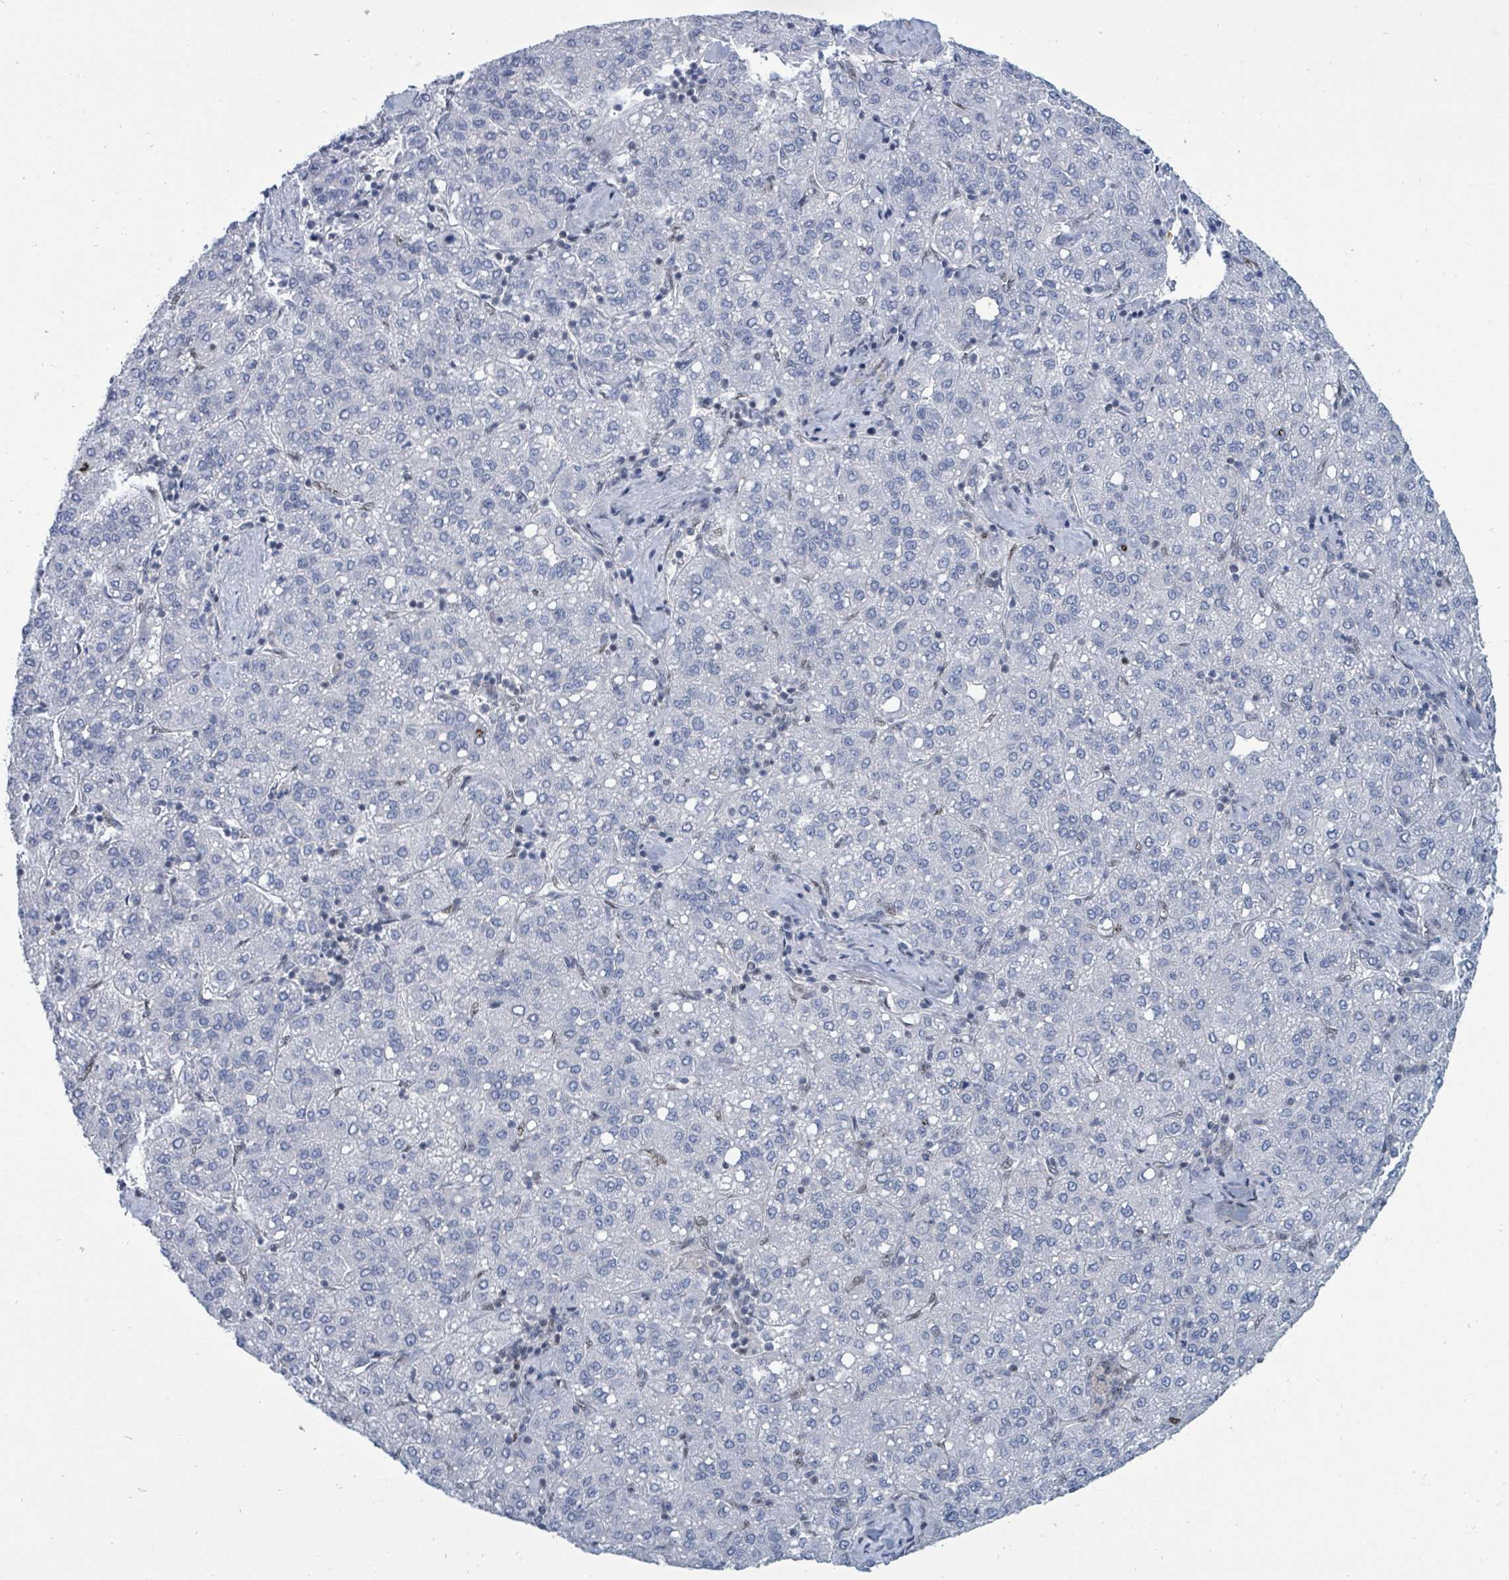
{"staining": {"intensity": "negative", "quantity": "none", "location": "none"}, "tissue": "liver cancer", "cell_type": "Tumor cells", "image_type": "cancer", "snomed": [{"axis": "morphology", "description": "Carcinoma, Hepatocellular, NOS"}, {"axis": "topography", "description": "Liver"}], "caption": "Immunohistochemistry micrograph of human liver hepatocellular carcinoma stained for a protein (brown), which shows no expression in tumor cells. (Immunohistochemistry (ihc), brightfield microscopy, high magnification).", "gene": "SUMO4", "patient": {"sex": "male", "age": 65}}